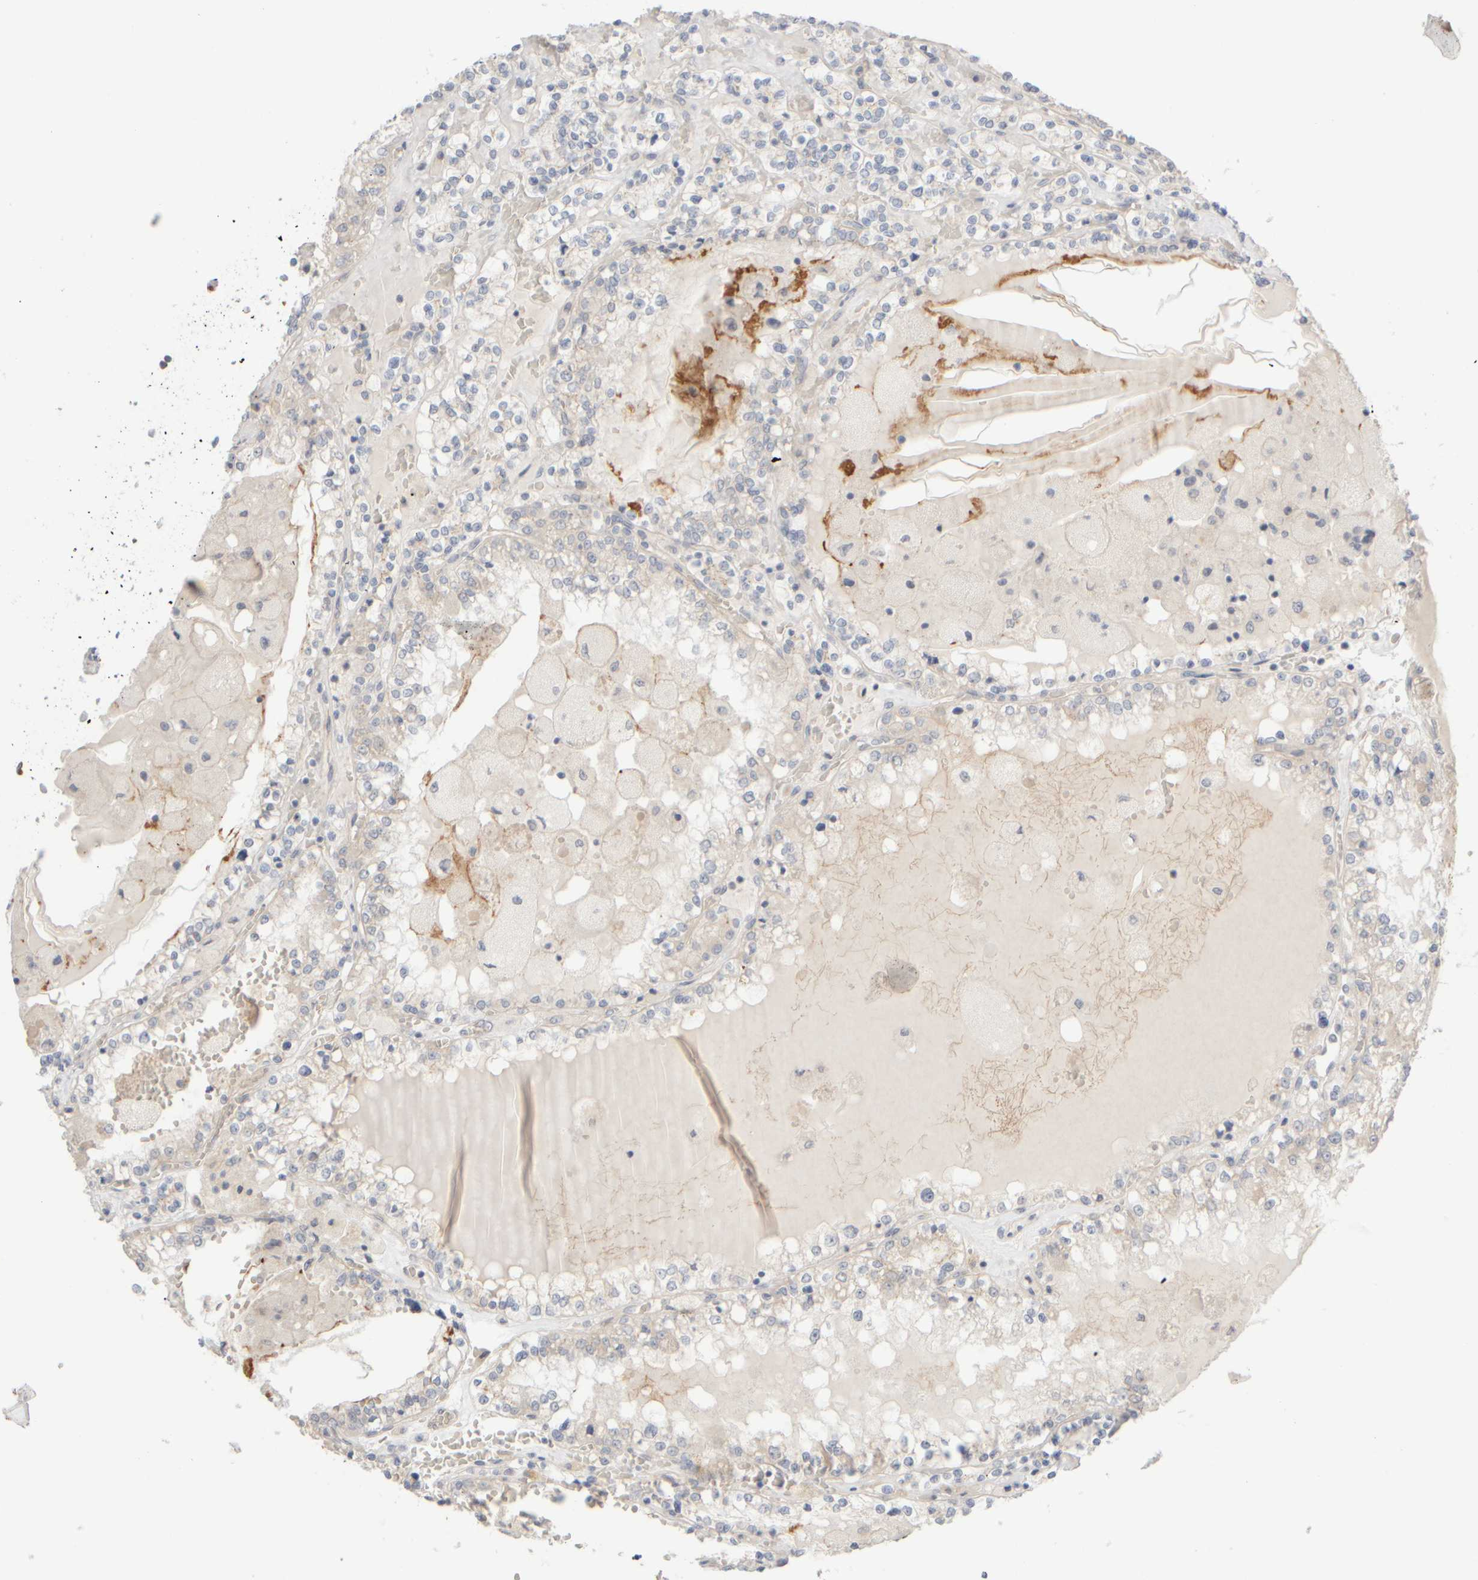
{"staining": {"intensity": "negative", "quantity": "none", "location": "none"}, "tissue": "renal cancer", "cell_type": "Tumor cells", "image_type": "cancer", "snomed": [{"axis": "morphology", "description": "Adenocarcinoma, NOS"}, {"axis": "topography", "description": "Kidney"}], "caption": "Renal adenocarcinoma was stained to show a protein in brown. There is no significant staining in tumor cells.", "gene": "GOPC", "patient": {"sex": "female", "age": 56}}